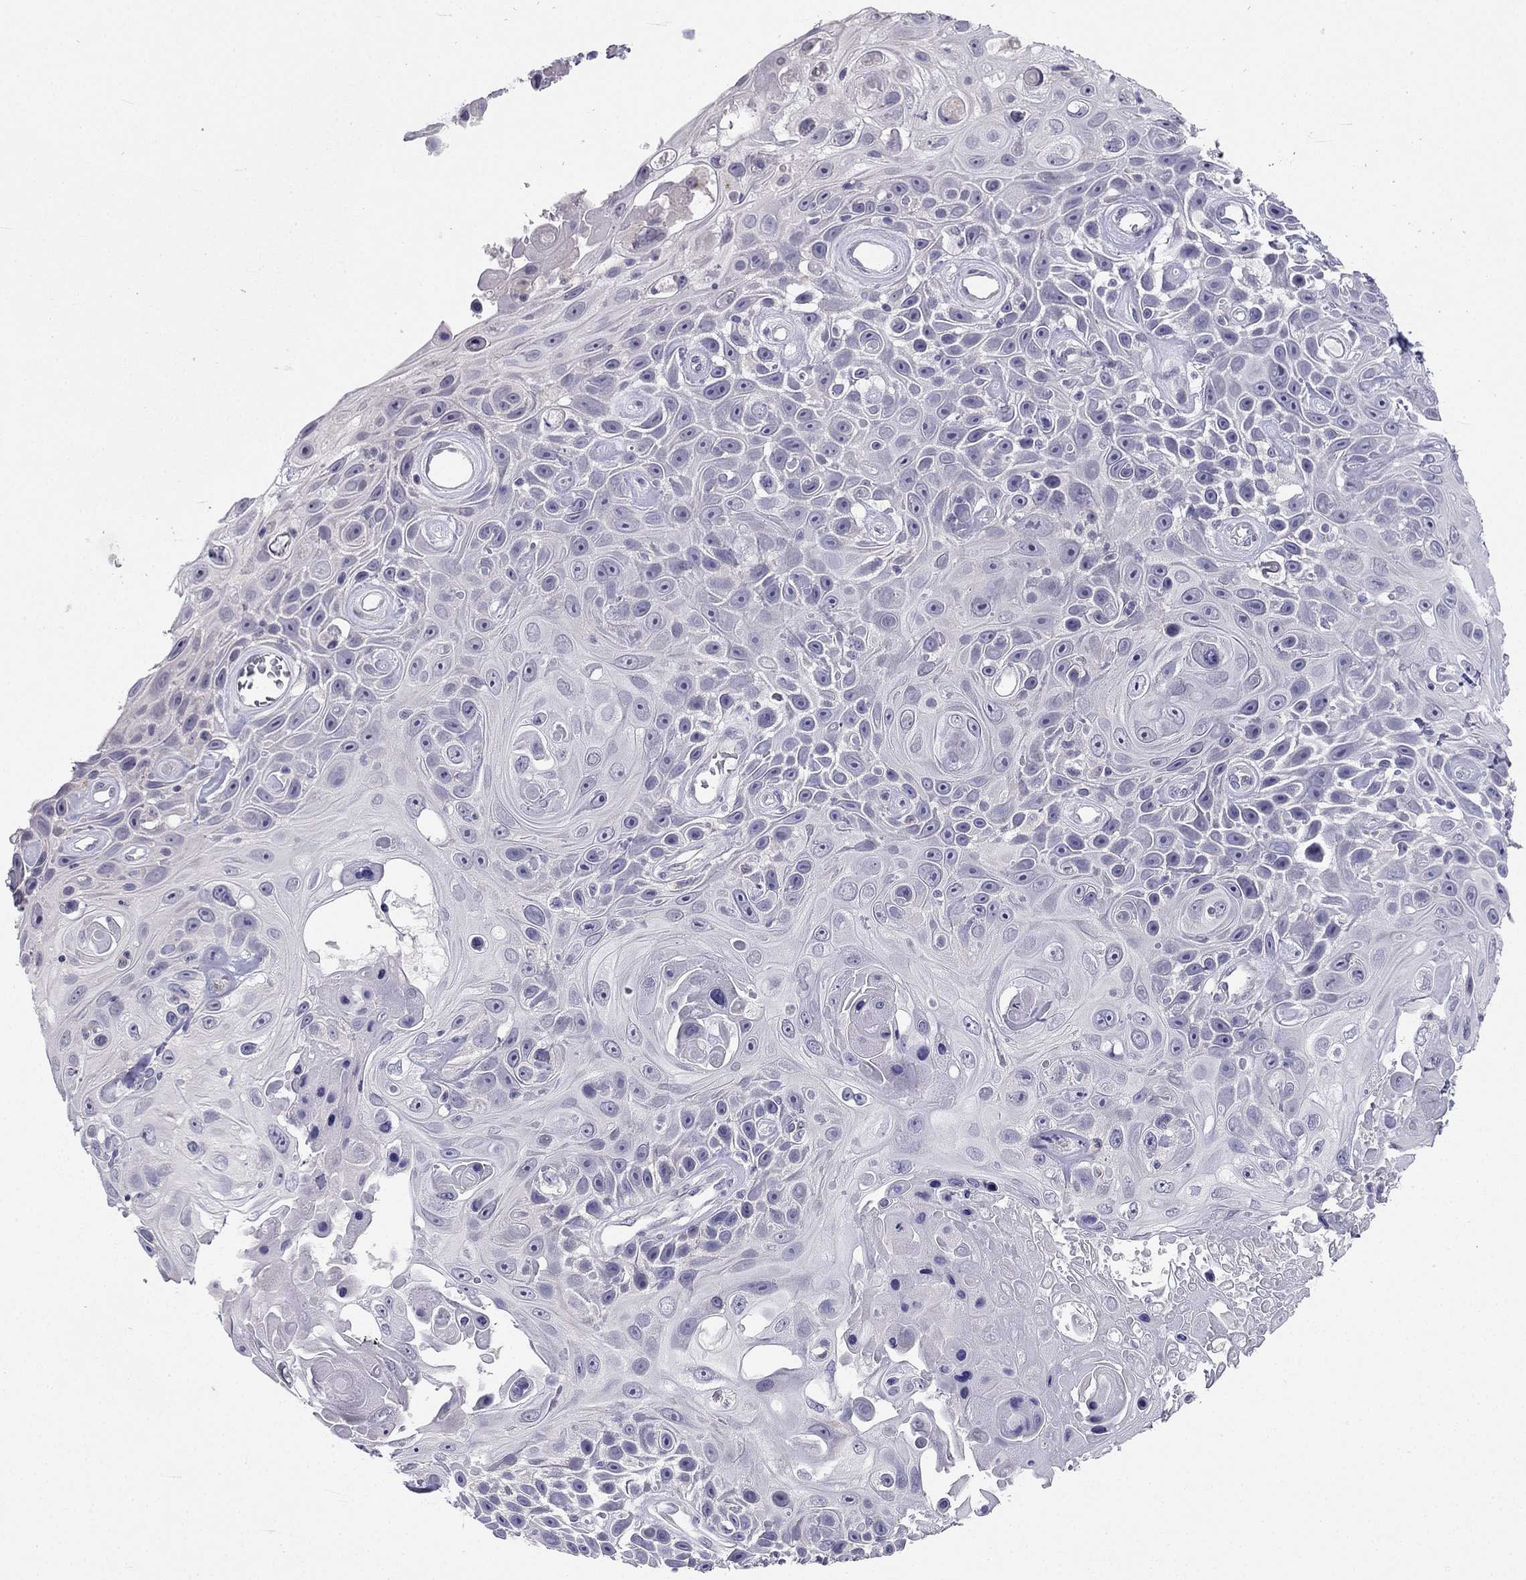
{"staining": {"intensity": "negative", "quantity": "none", "location": "none"}, "tissue": "skin cancer", "cell_type": "Tumor cells", "image_type": "cancer", "snomed": [{"axis": "morphology", "description": "Squamous cell carcinoma, NOS"}, {"axis": "topography", "description": "Skin"}], "caption": "Immunohistochemistry (IHC) of human skin cancer reveals no expression in tumor cells.", "gene": "C16orf89", "patient": {"sex": "male", "age": 82}}